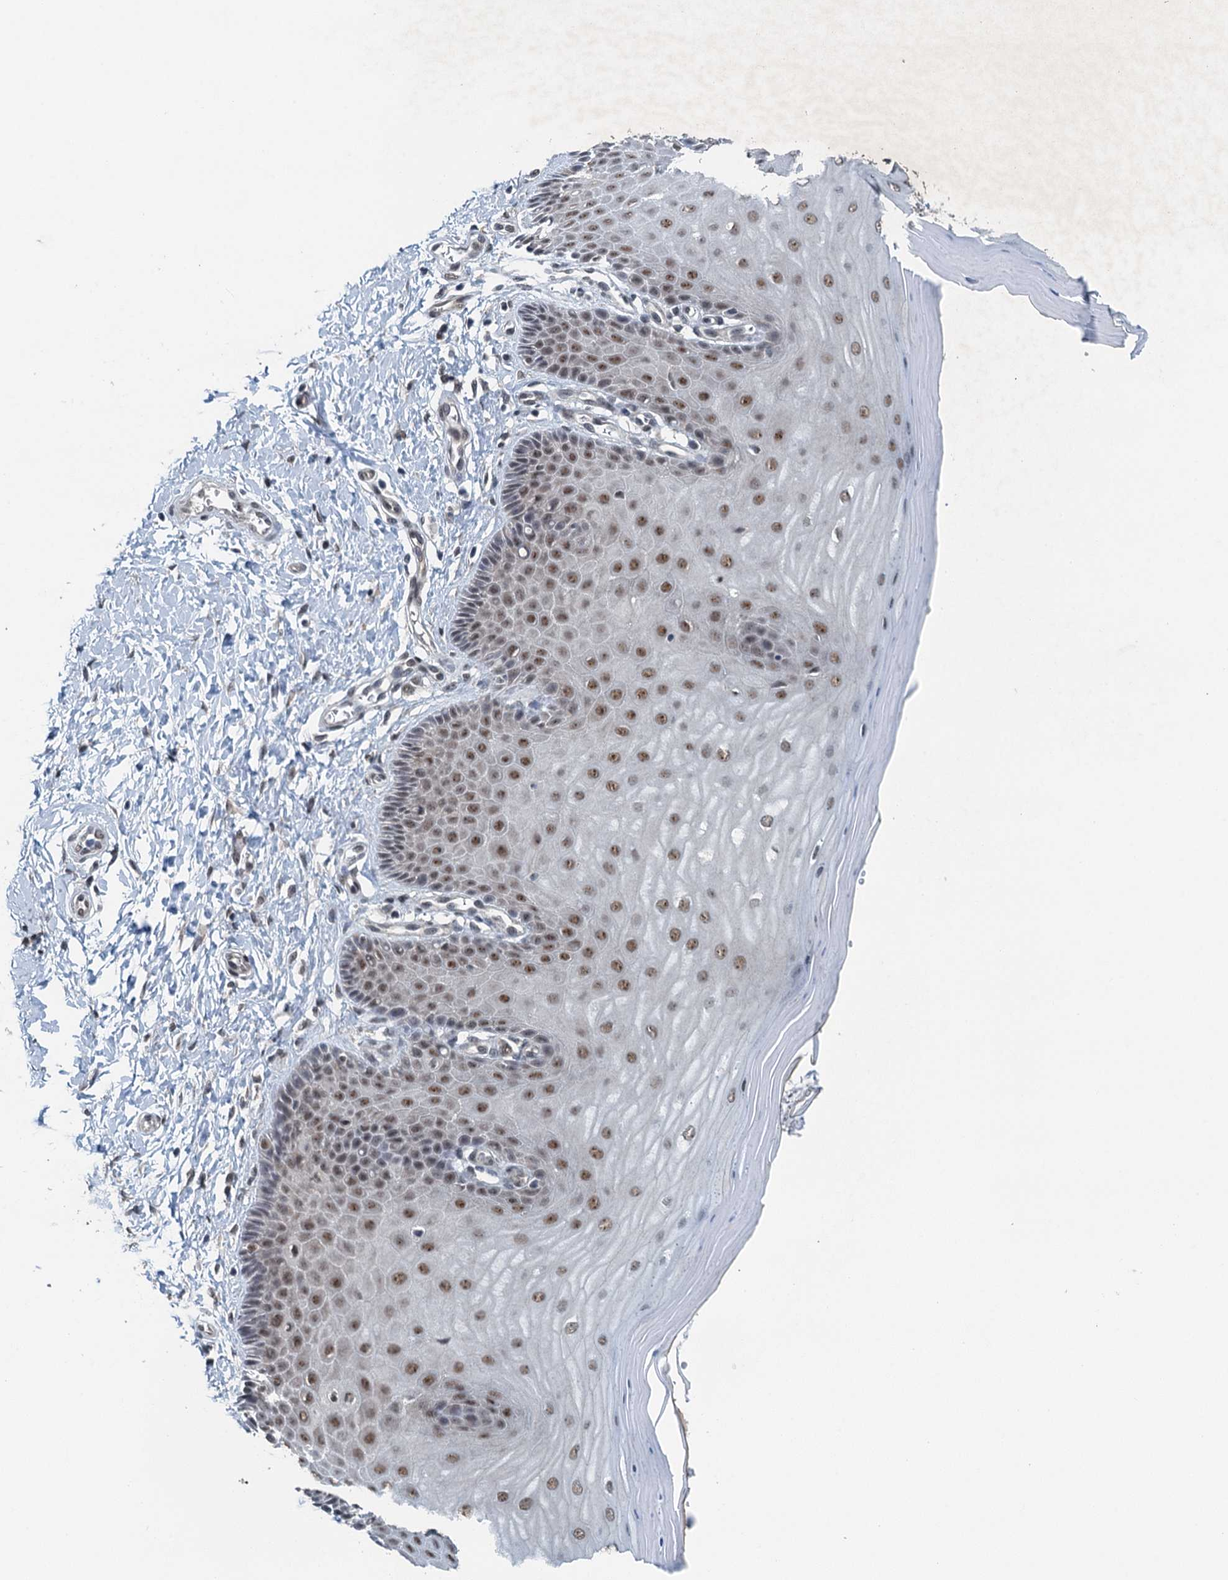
{"staining": {"intensity": "moderate", "quantity": ">75%", "location": "nuclear"}, "tissue": "cervix", "cell_type": "Glandular cells", "image_type": "normal", "snomed": [{"axis": "morphology", "description": "Normal tissue, NOS"}, {"axis": "topography", "description": "Cervix"}], "caption": "Cervix stained with IHC displays moderate nuclear expression in approximately >75% of glandular cells.", "gene": "MTA3", "patient": {"sex": "female", "age": 55}}